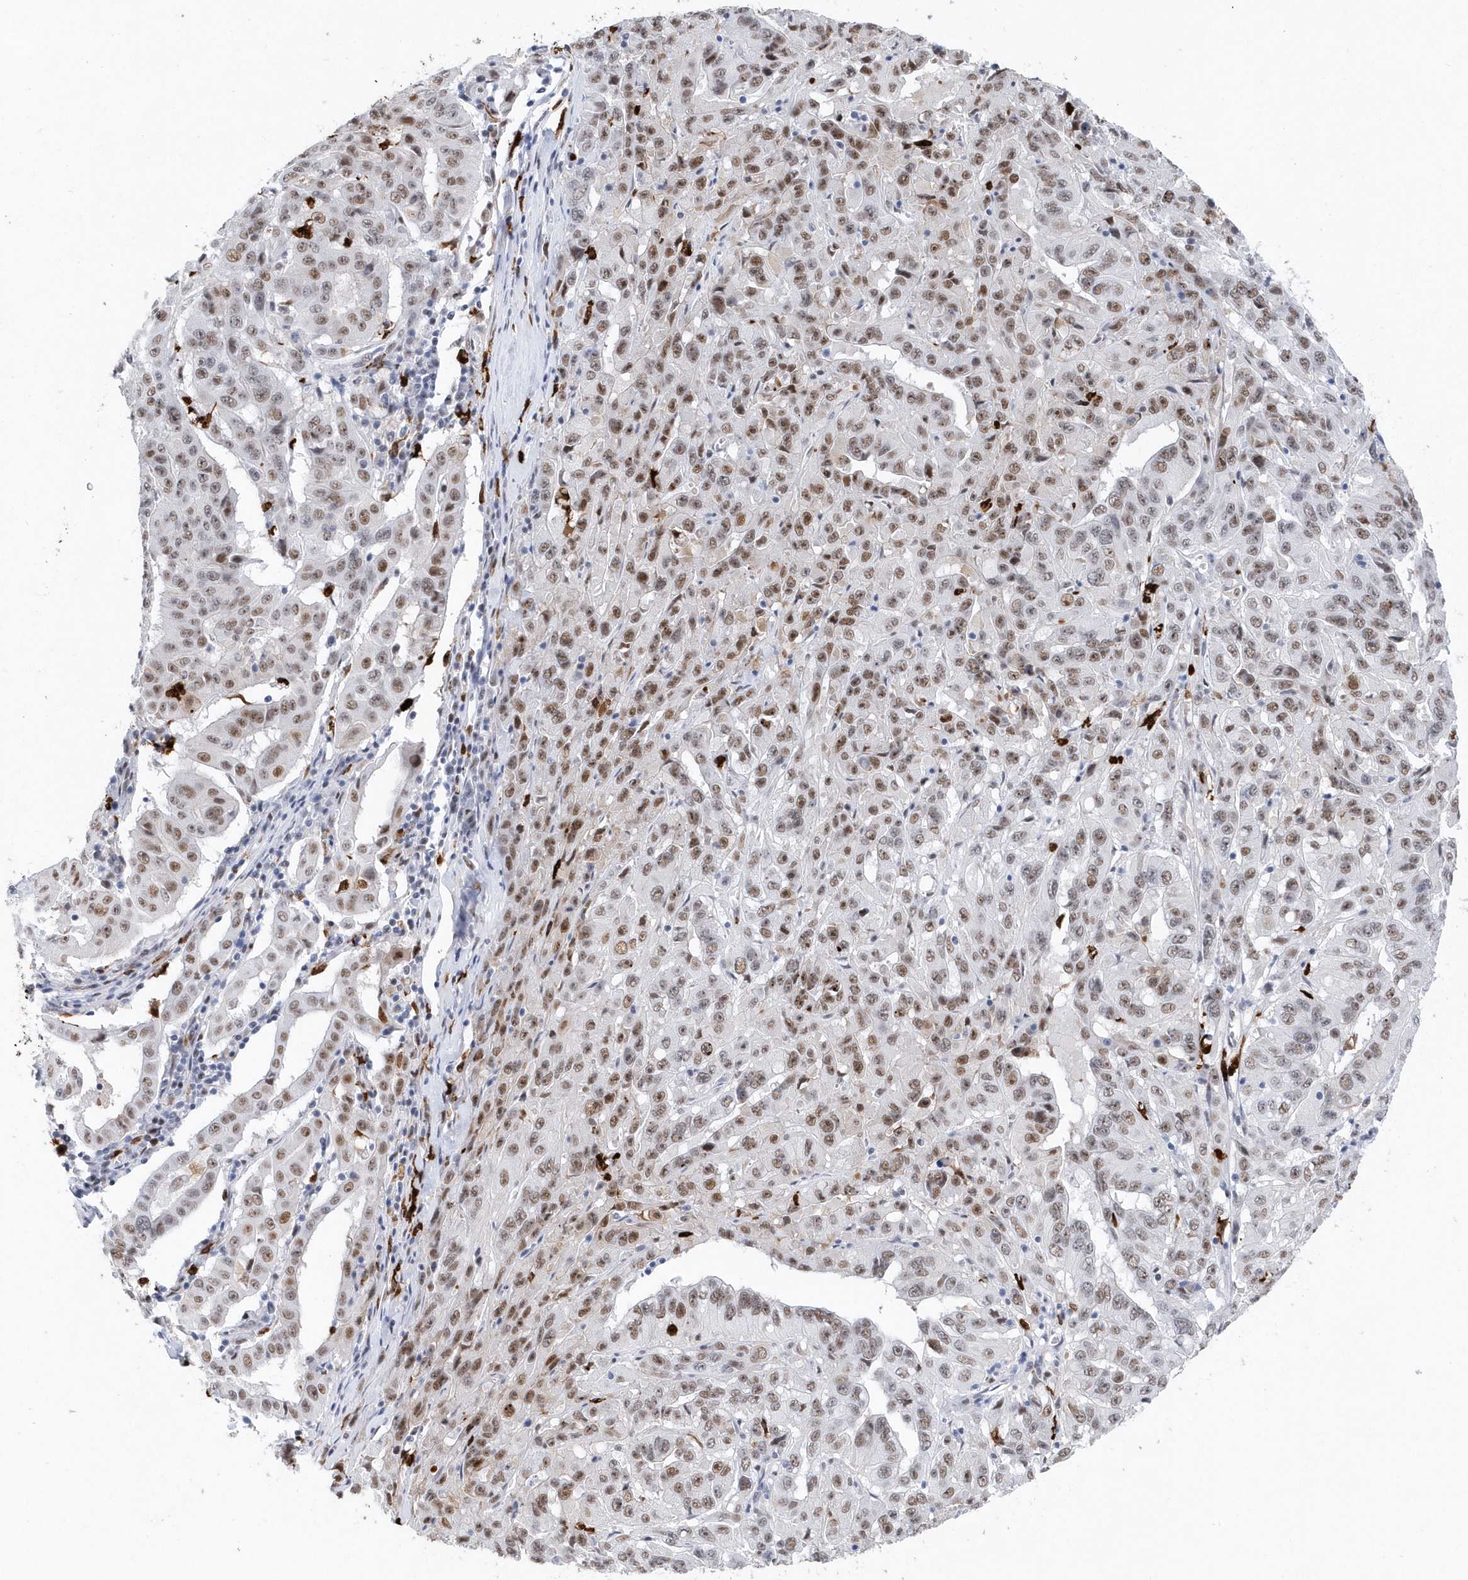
{"staining": {"intensity": "moderate", "quantity": ">75%", "location": "nuclear"}, "tissue": "pancreatic cancer", "cell_type": "Tumor cells", "image_type": "cancer", "snomed": [{"axis": "morphology", "description": "Adenocarcinoma, NOS"}, {"axis": "topography", "description": "Pancreas"}], "caption": "Immunohistochemistry (IHC) image of neoplastic tissue: adenocarcinoma (pancreatic) stained using IHC reveals medium levels of moderate protein expression localized specifically in the nuclear of tumor cells, appearing as a nuclear brown color.", "gene": "RPP30", "patient": {"sex": "male", "age": 63}}